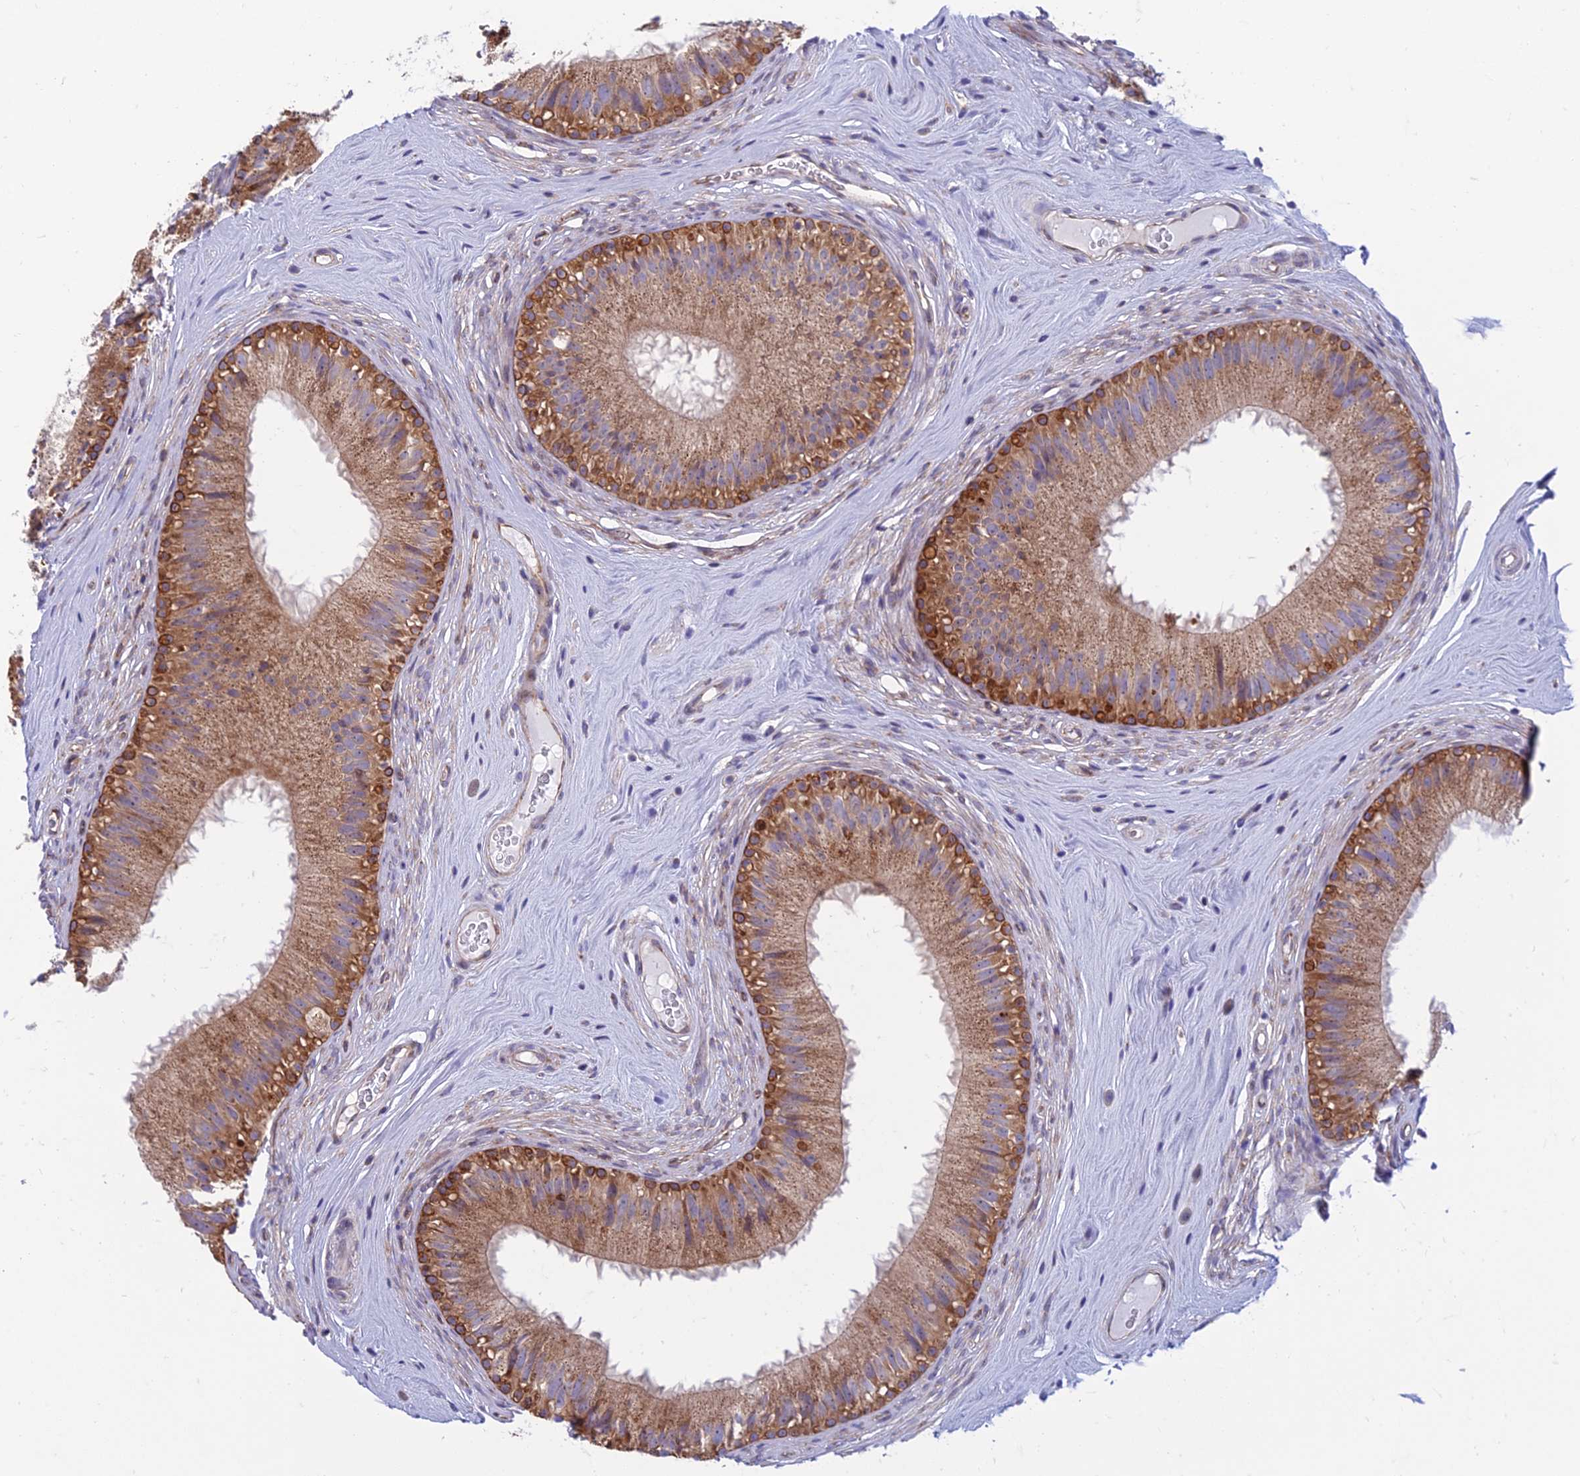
{"staining": {"intensity": "moderate", "quantity": ">75%", "location": "cytoplasmic/membranous"}, "tissue": "epididymis", "cell_type": "Glandular cells", "image_type": "normal", "snomed": [{"axis": "morphology", "description": "Normal tissue, NOS"}, {"axis": "topography", "description": "Epididymis"}], "caption": "Immunohistochemistry micrograph of unremarkable epididymis stained for a protein (brown), which shows medium levels of moderate cytoplasmic/membranous staining in approximately >75% of glandular cells.", "gene": "RPL17", "patient": {"sex": "male", "age": 45}}